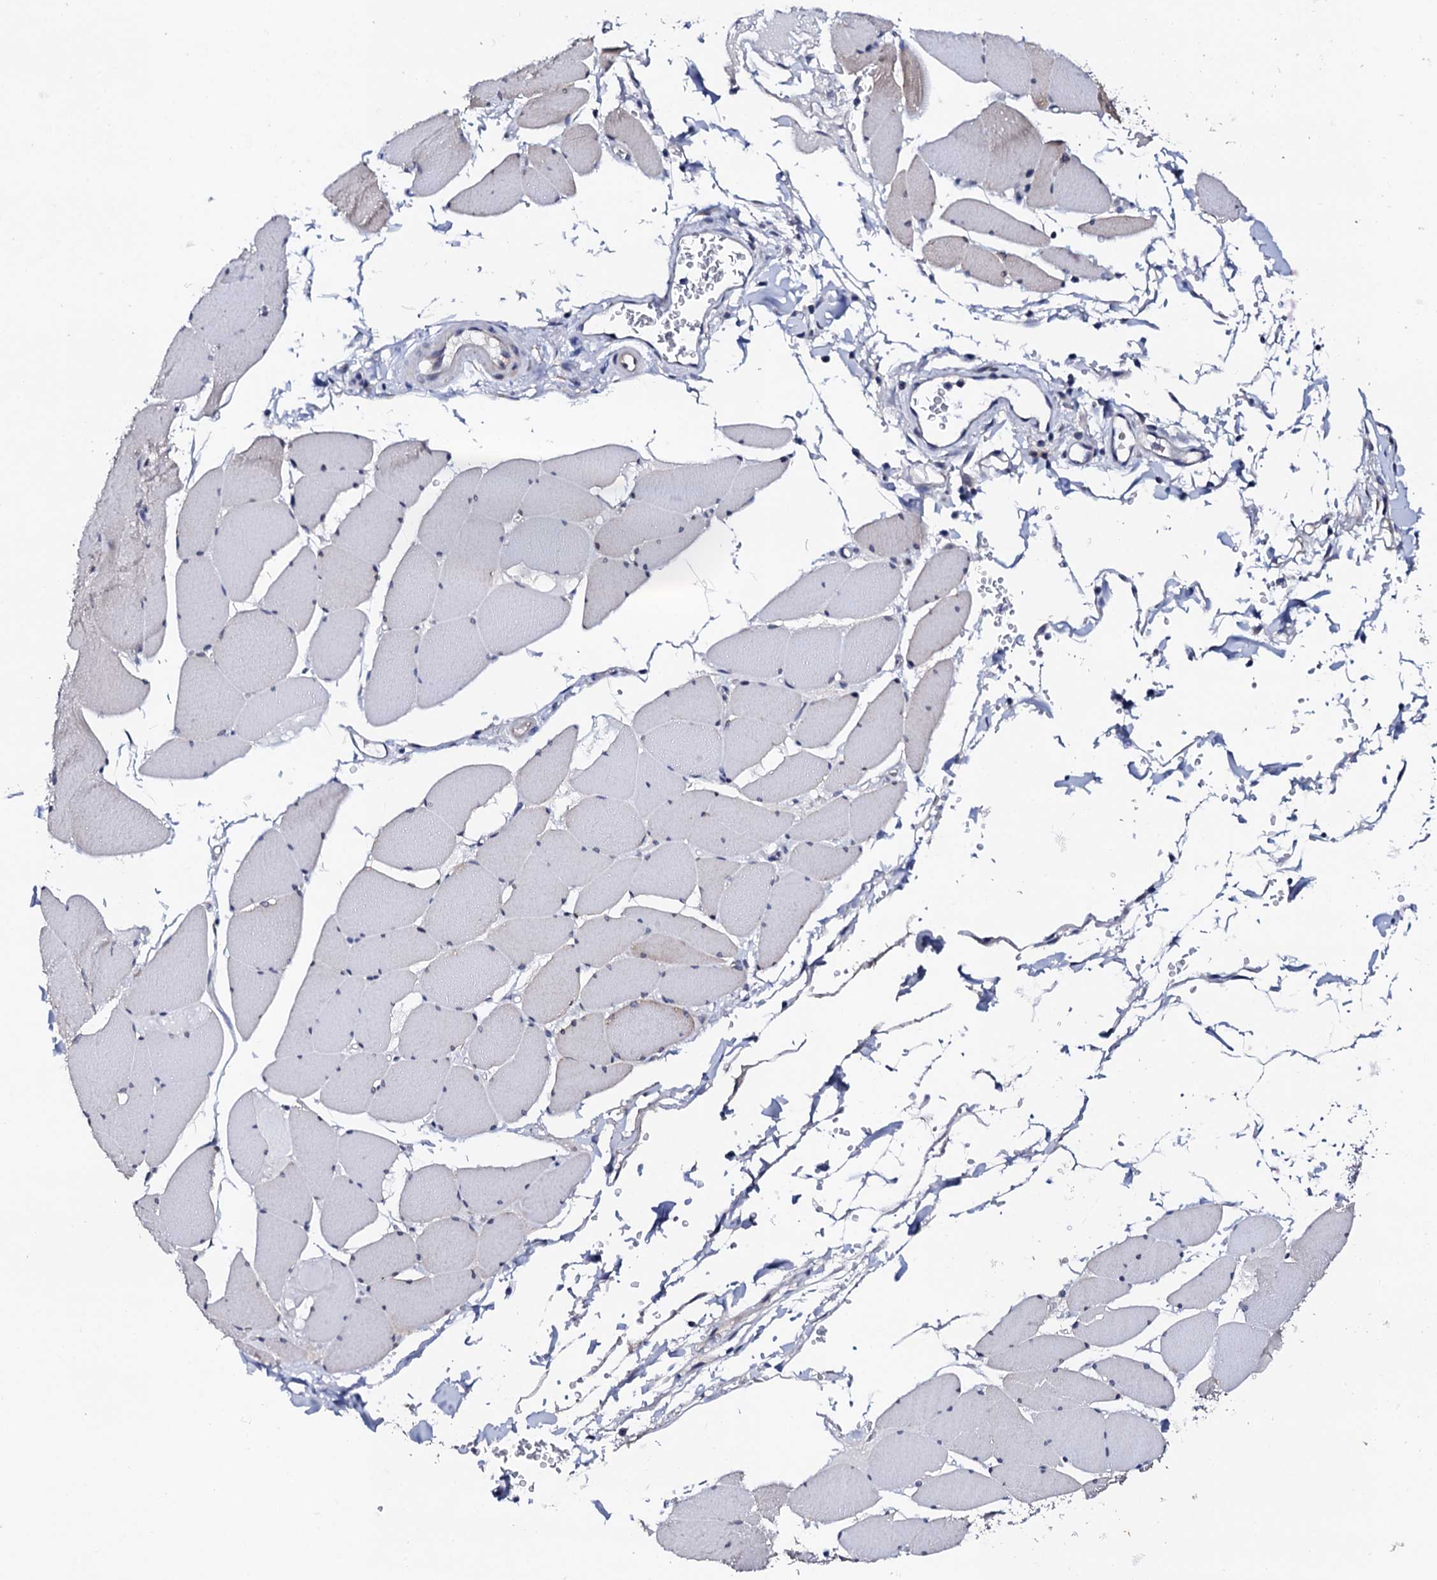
{"staining": {"intensity": "negative", "quantity": "none", "location": "none"}, "tissue": "skeletal muscle", "cell_type": "Myocytes", "image_type": "normal", "snomed": [{"axis": "morphology", "description": "Normal tissue, NOS"}, {"axis": "topography", "description": "Skeletal muscle"}, {"axis": "topography", "description": "Head-Neck"}], "caption": "IHC of normal human skeletal muscle reveals no positivity in myocytes. (Brightfield microscopy of DAB (3,3'-diaminobenzidine) immunohistochemistry at high magnification).", "gene": "NUP58", "patient": {"sex": "male", "age": 66}}